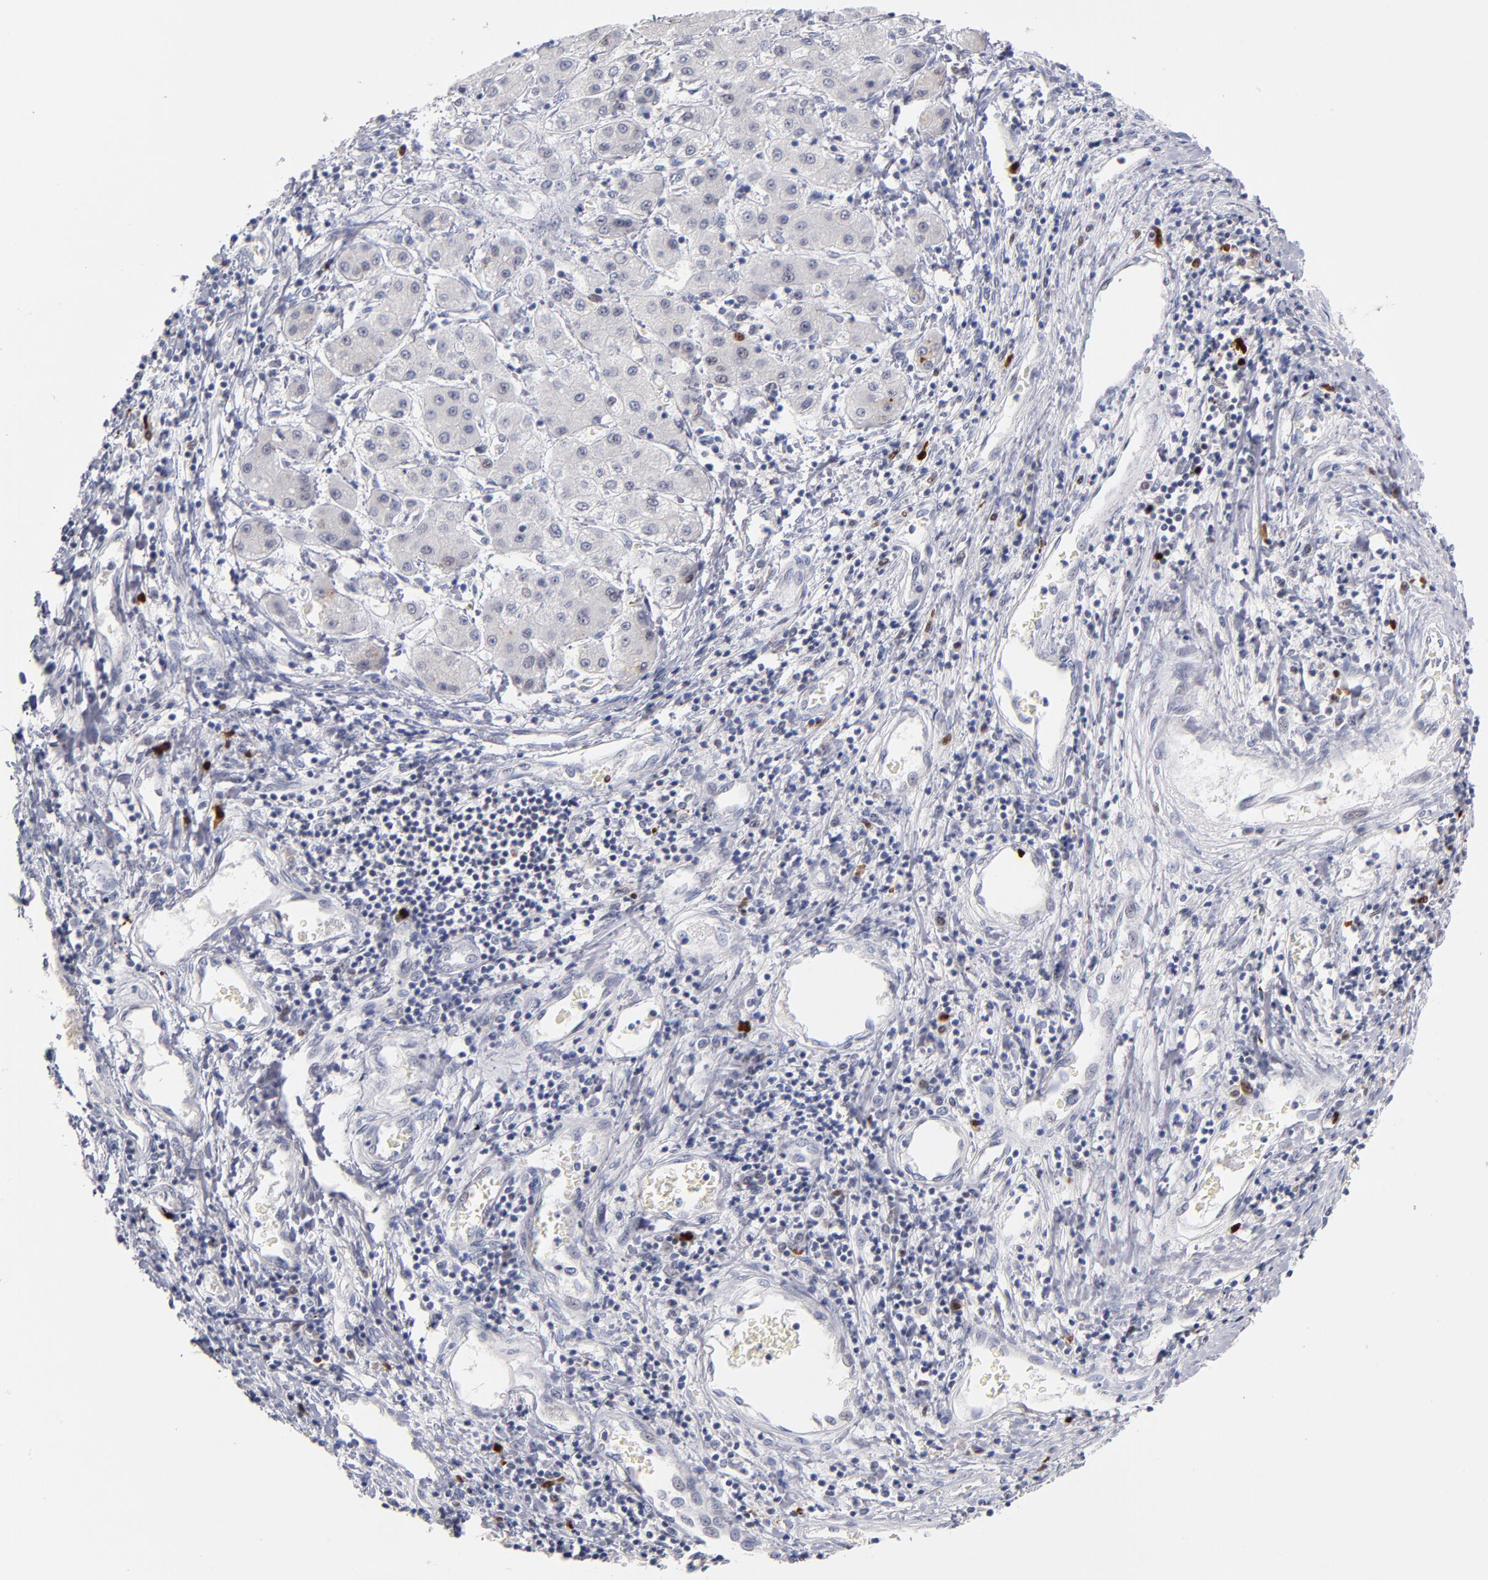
{"staining": {"intensity": "negative", "quantity": "none", "location": "none"}, "tissue": "liver cancer", "cell_type": "Tumor cells", "image_type": "cancer", "snomed": [{"axis": "morphology", "description": "Carcinoma, Hepatocellular, NOS"}, {"axis": "topography", "description": "Liver"}], "caption": "High magnification brightfield microscopy of liver cancer (hepatocellular carcinoma) stained with DAB (brown) and counterstained with hematoxylin (blue): tumor cells show no significant staining.", "gene": "PARP1", "patient": {"sex": "male", "age": 24}}